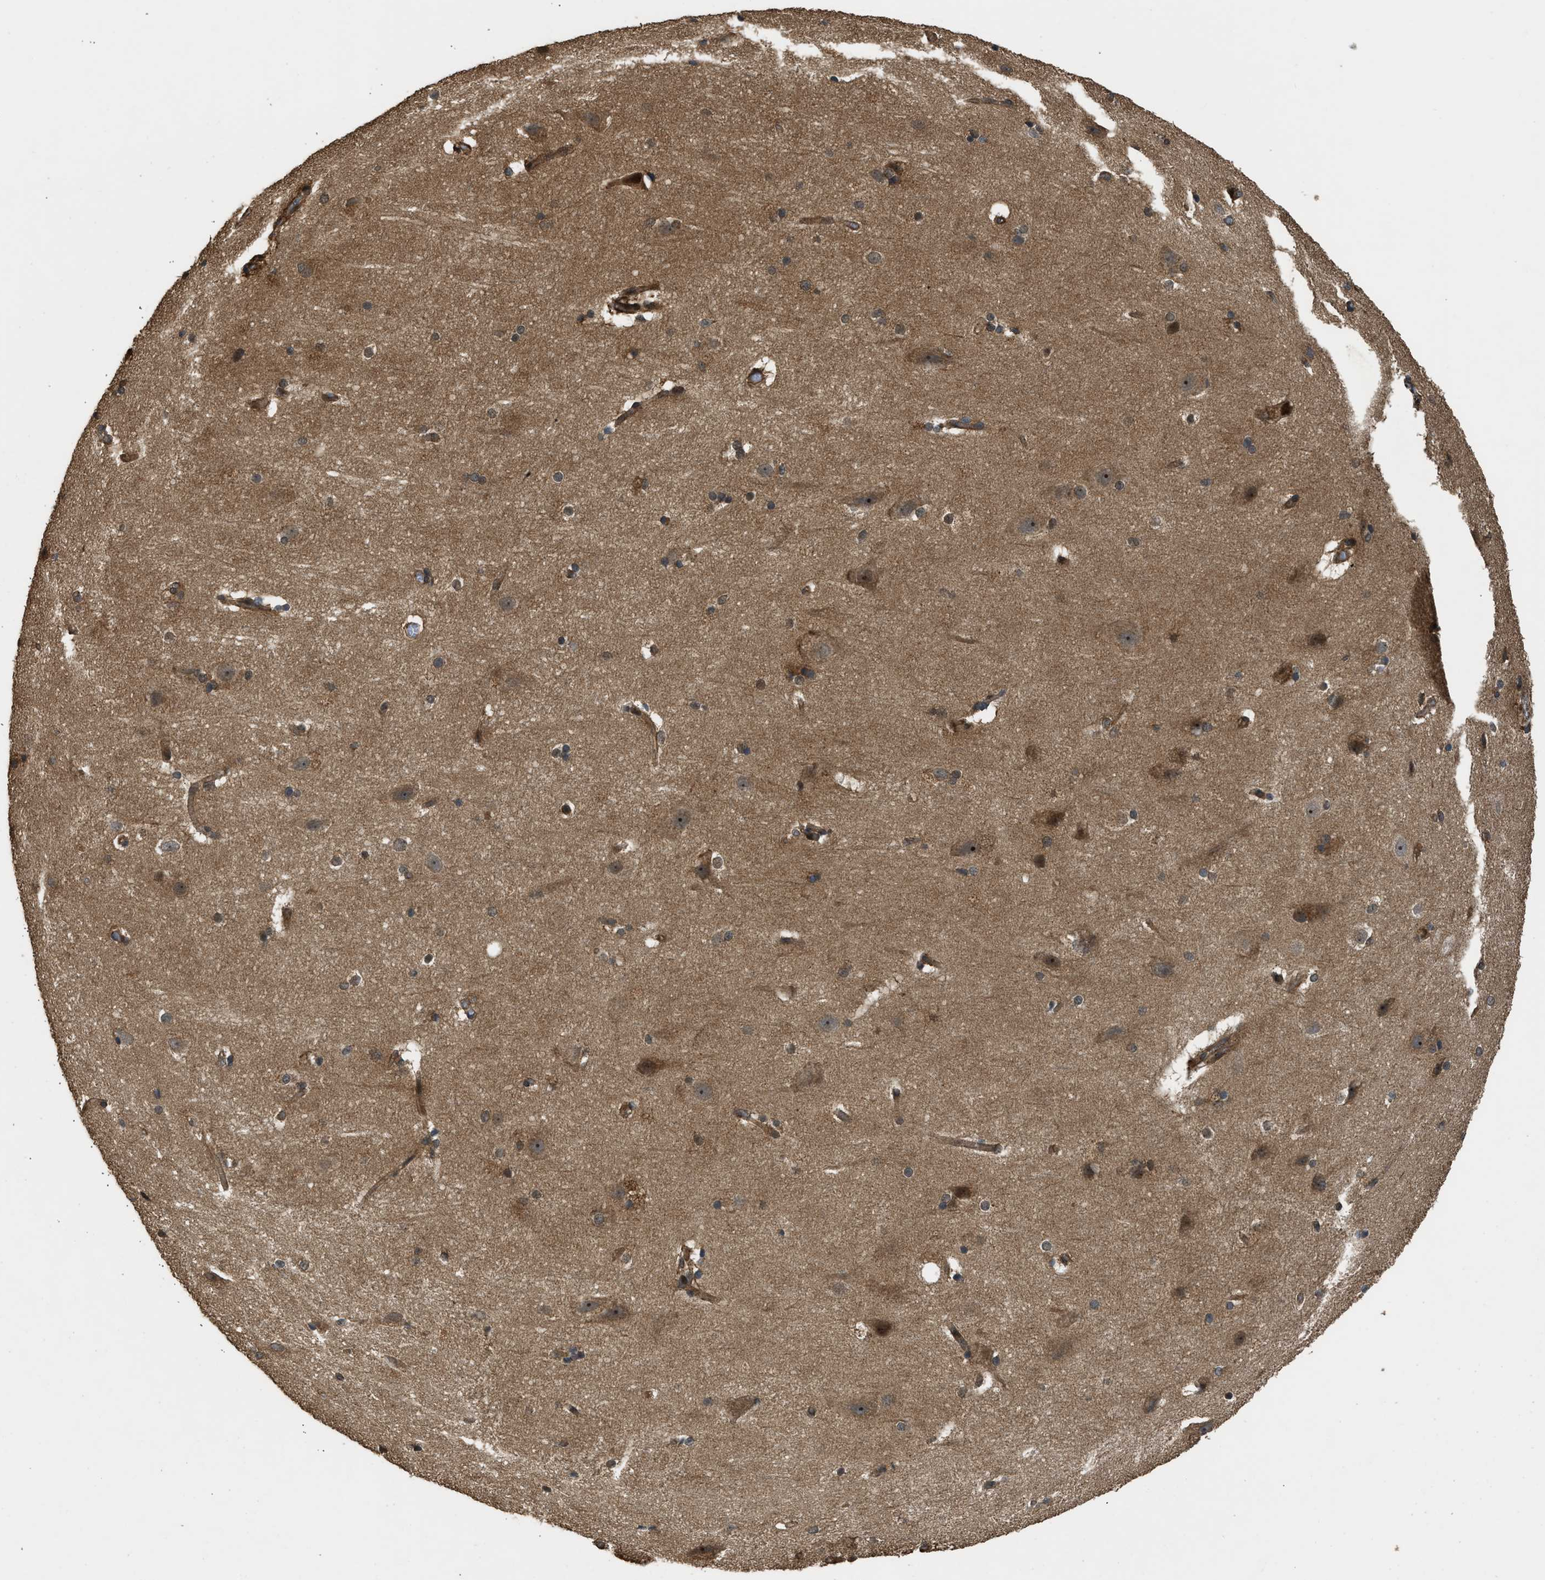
{"staining": {"intensity": "strong", "quantity": "25%-75%", "location": "cytoplasmic/membranous"}, "tissue": "cerebral cortex", "cell_type": "Endothelial cells", "image_type": "normal", "snomed": [{"axis": "morphology", "description": "Normal tissue, NOS"}, {"axis": "topography", "description": "Cerebral cortex"}, {"axis": "topography", "description": "Hippocampus"}], "caption": "Strong cytoplasmic/membranous positivity is present in about 25%-75% of endothelial cells in benign cerebral cortex. The staining was performed using DAB, with brown indicating positive protein expression. Nuclei are stained blue with hematoxylin.", "gene": "GET1", "patient": {"sex": "female", "age": 19}}